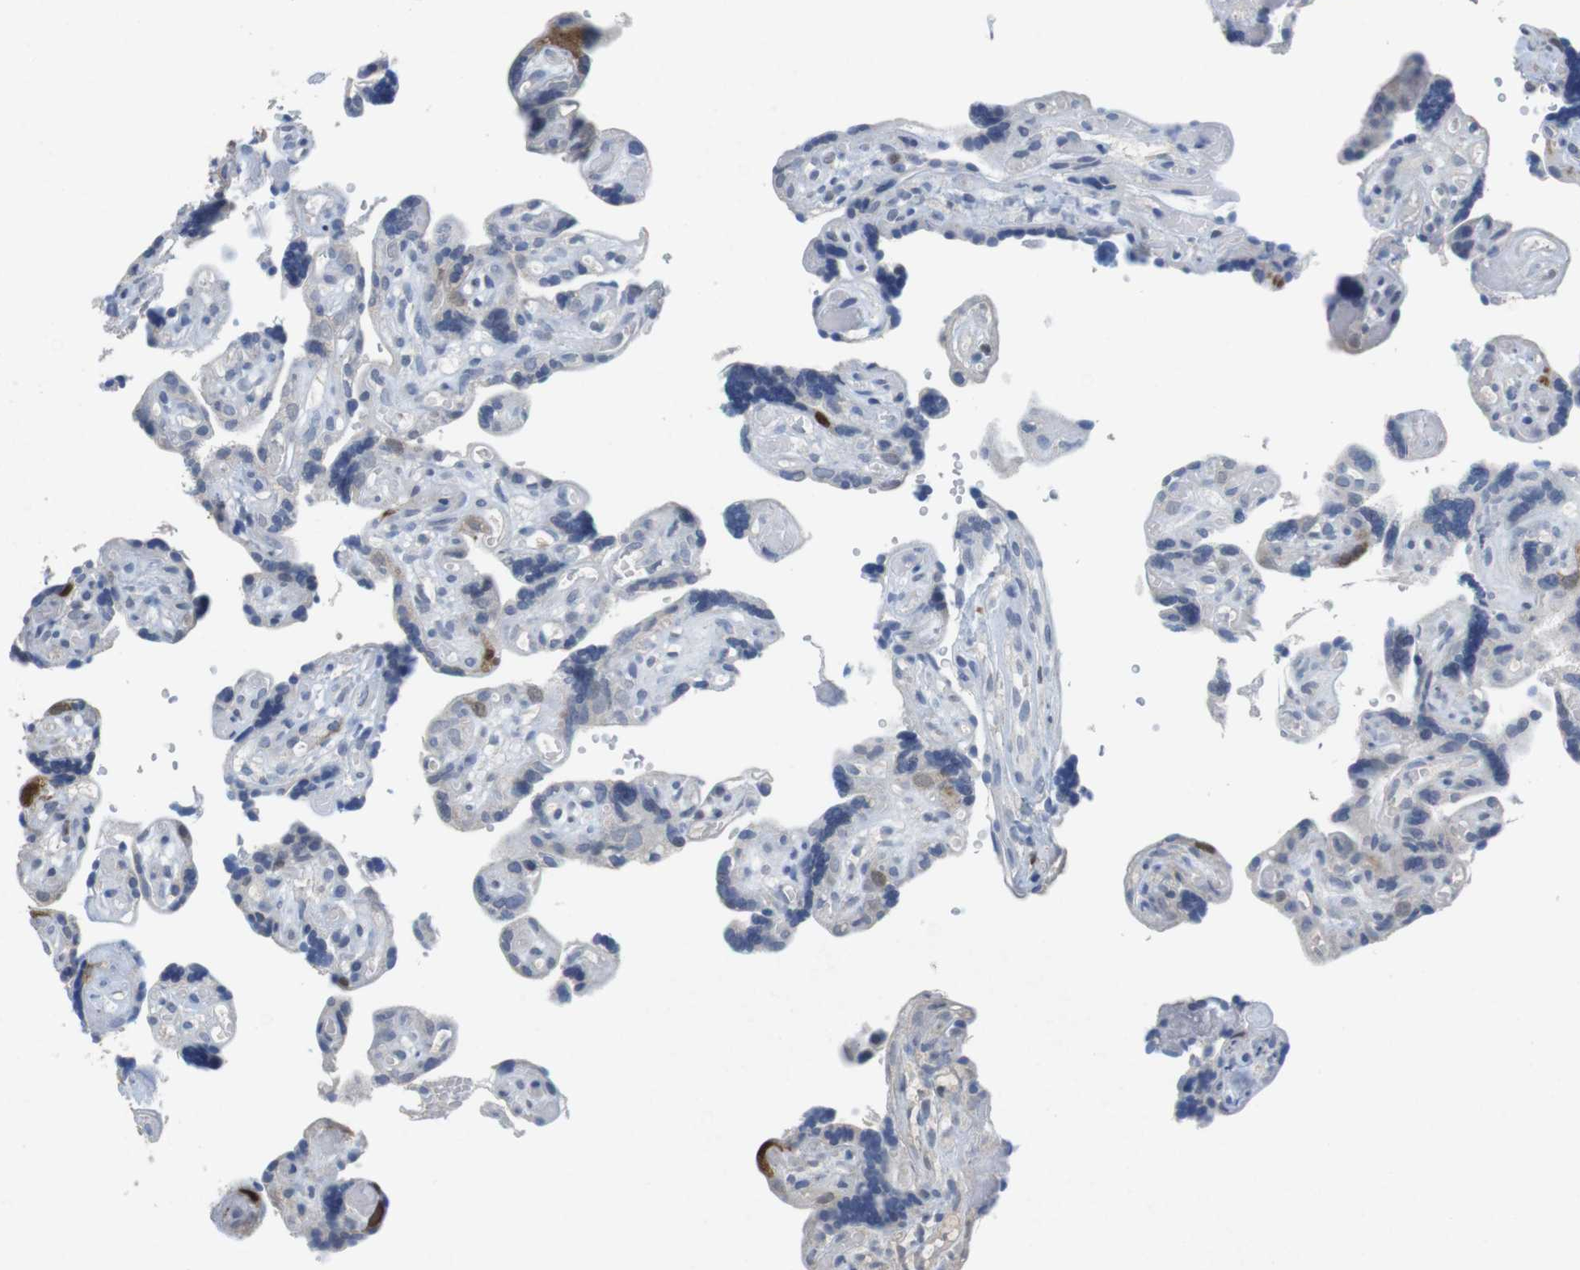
{"staining": {"intensity": "strong", "quantity": "<25%", "location": "nuclear"}, "tissue": "placenta", "cell_type": "Trophoblastic cells", "image_type": "normal", "snomed": [{"axis": "morphology", "description": "Normal tissue, NOS"}, {"axis": "topography", "description": "Placenta"}], "caption": "Immunohistochemical staining of benign human placenta reveals strong nuclear protein positivity in approximately <25% of trophoblastic cells.", "gene": "KPNA2", "patient": {"sex": "female", "age": 30}}